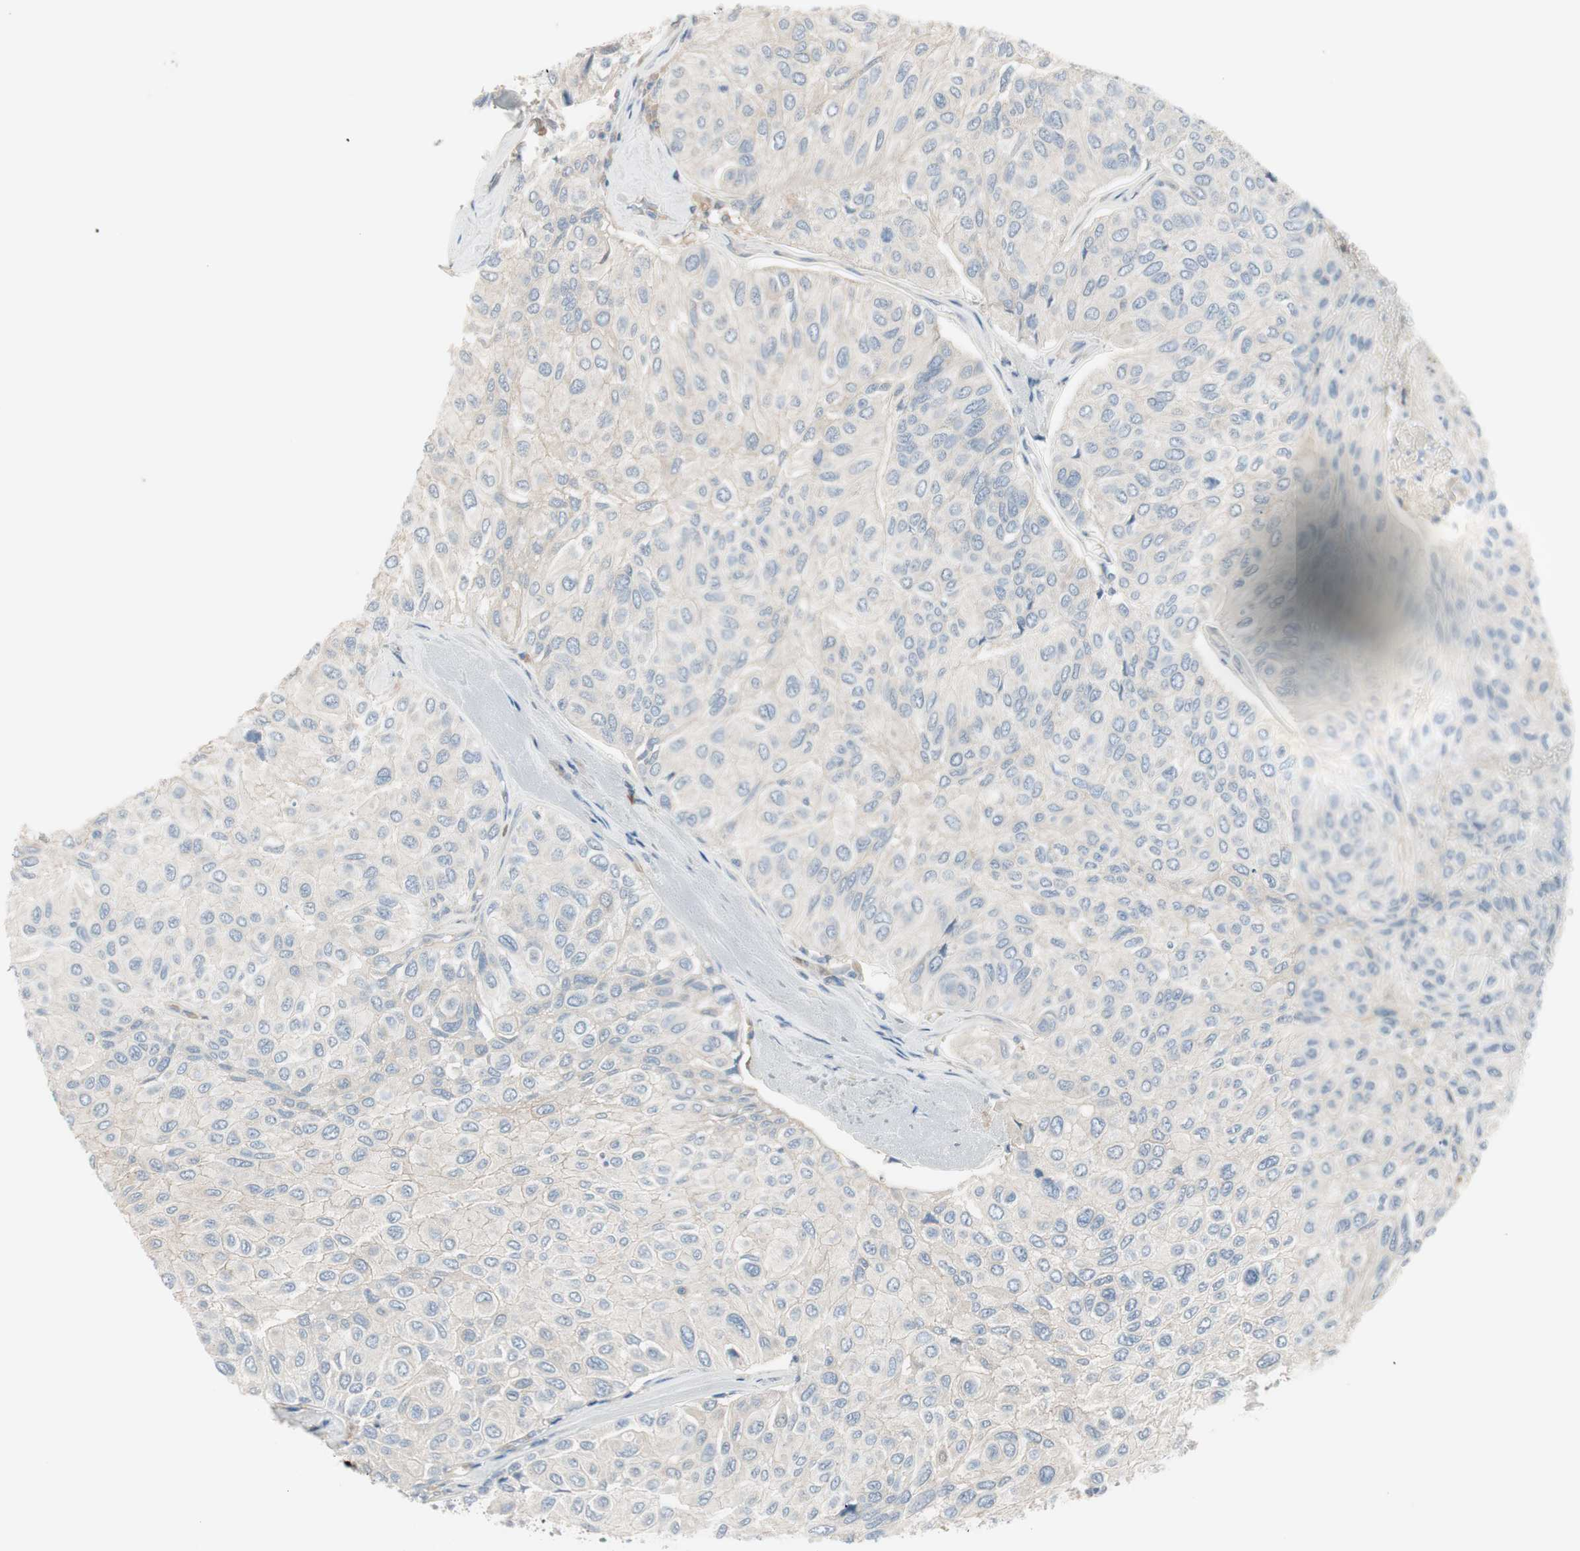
{"staining": {"intensity": "weak", "quantity": "<25%", "location": "cytoplasmic/membranous"}, "tissue": "urothelial cancer", "cell_type": "Tumor cells", "image_type": "cancer", "snomed": [{"axis": "morphology", "description": "Urothelial carcinoma, High grade"}, {"axis": "topography", "description": "Urinary bladder"}], "caption": "Human urothelial cancer stained for a protein using immunohistochemistry shows no expression in tumor cells.", "gene": "MAPRE3", "patient": {"sex": "male", "age": 66}}